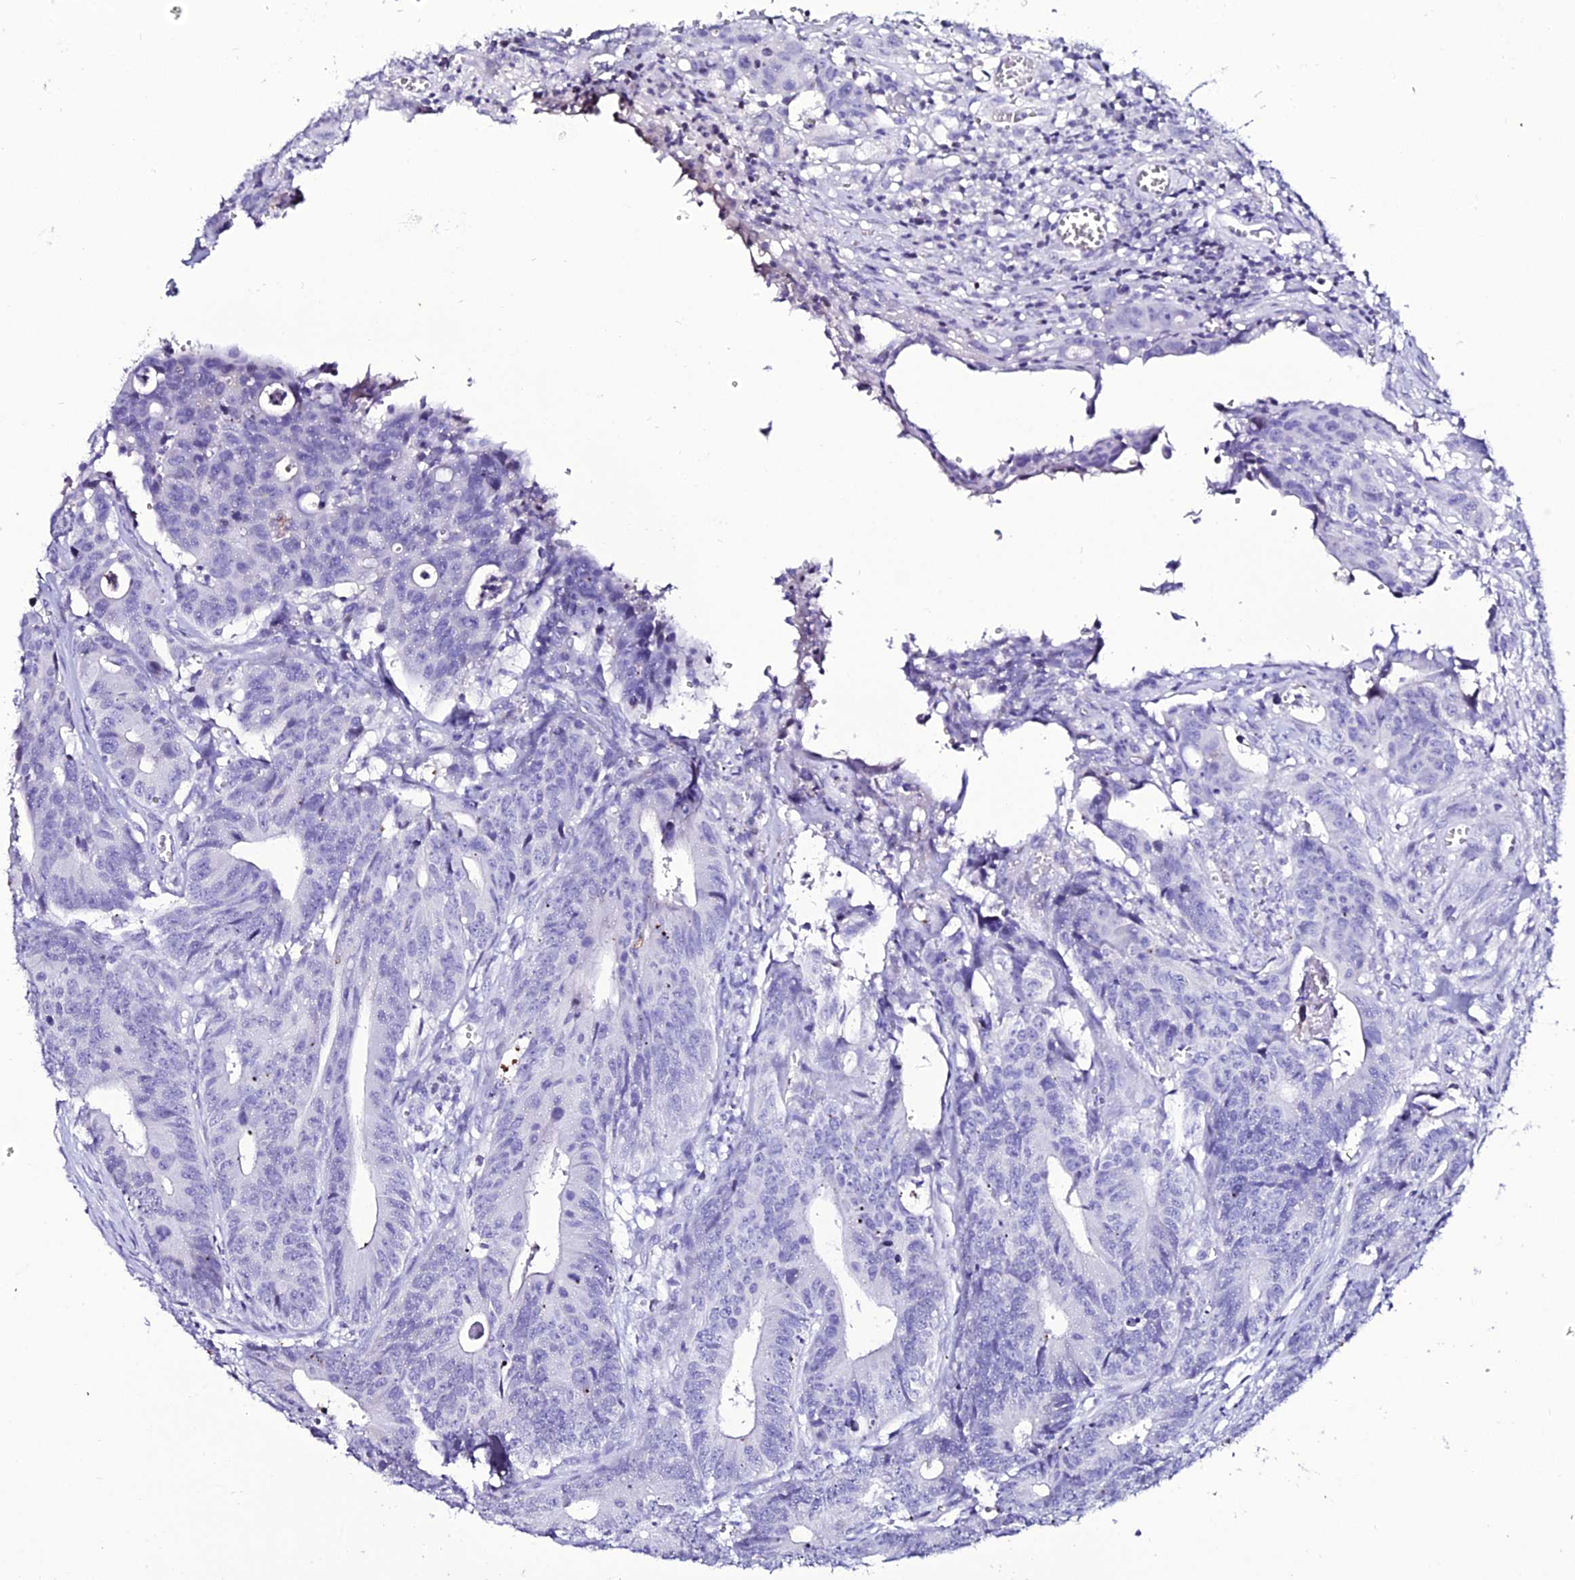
{"staining": {"intensity": "negative", "quantity": "none", "location": "none"}, "tissue": "colorectal cancer", "cell_type": "Tumor cells", "image_type": "cancer", "snomed": [{"axis": "morphology", "description": "Adenocarcinoma, NOS"}, {"axis": "topography", "description": "Colon"}], "caption": "DAB immunohistochemical staining of colorectal cancer reveals no significant expression in tumor cells. (DAB IHC visualized using brightfield microscopy, high magnification).", "gene": "DEFB132", "patient": {"sex": "female", "age": 57}}